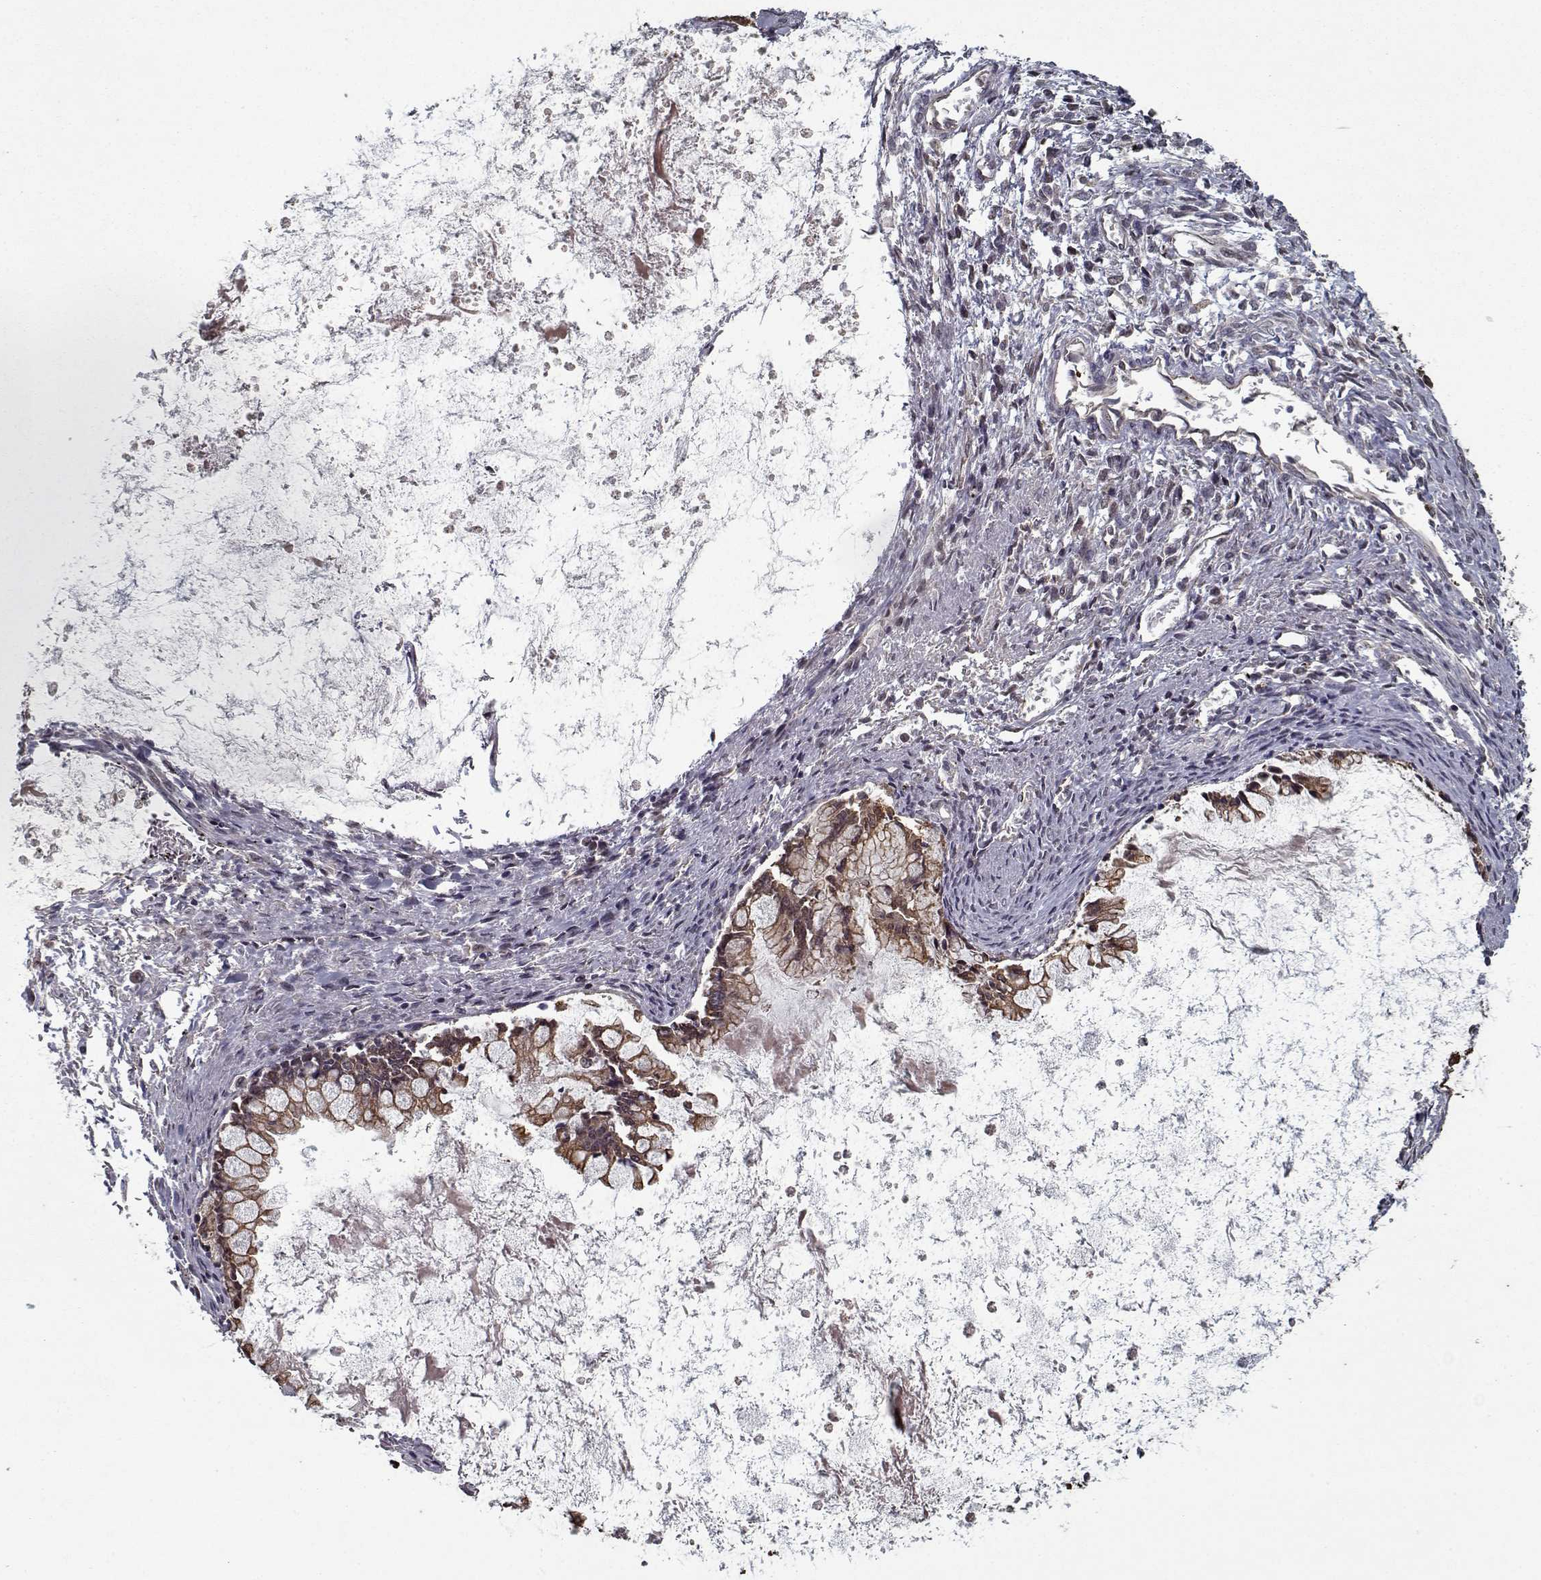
{"staining": {"intensity": "moderate", "quantity": ">75%", "location": "cytoplasmic/membranous"}, "tissue": "ovarian cancer", "cell_type": "Tumor cells", "image_type": "cancer", "snomed": [{"axis": "morphology", "description": "Cystadenocarcinoma, mucinous, NOS"}, {"axis": "topography", "description": "Ovary"}], "caption": "A brown stain highlights moderate cytoplasmic/membranous staining of a protein in human mucinous cystadenocarcinoma (ovarian) tumor cells.", "gene": "NLK", "patient": {"sex": "female", "age": 67}}